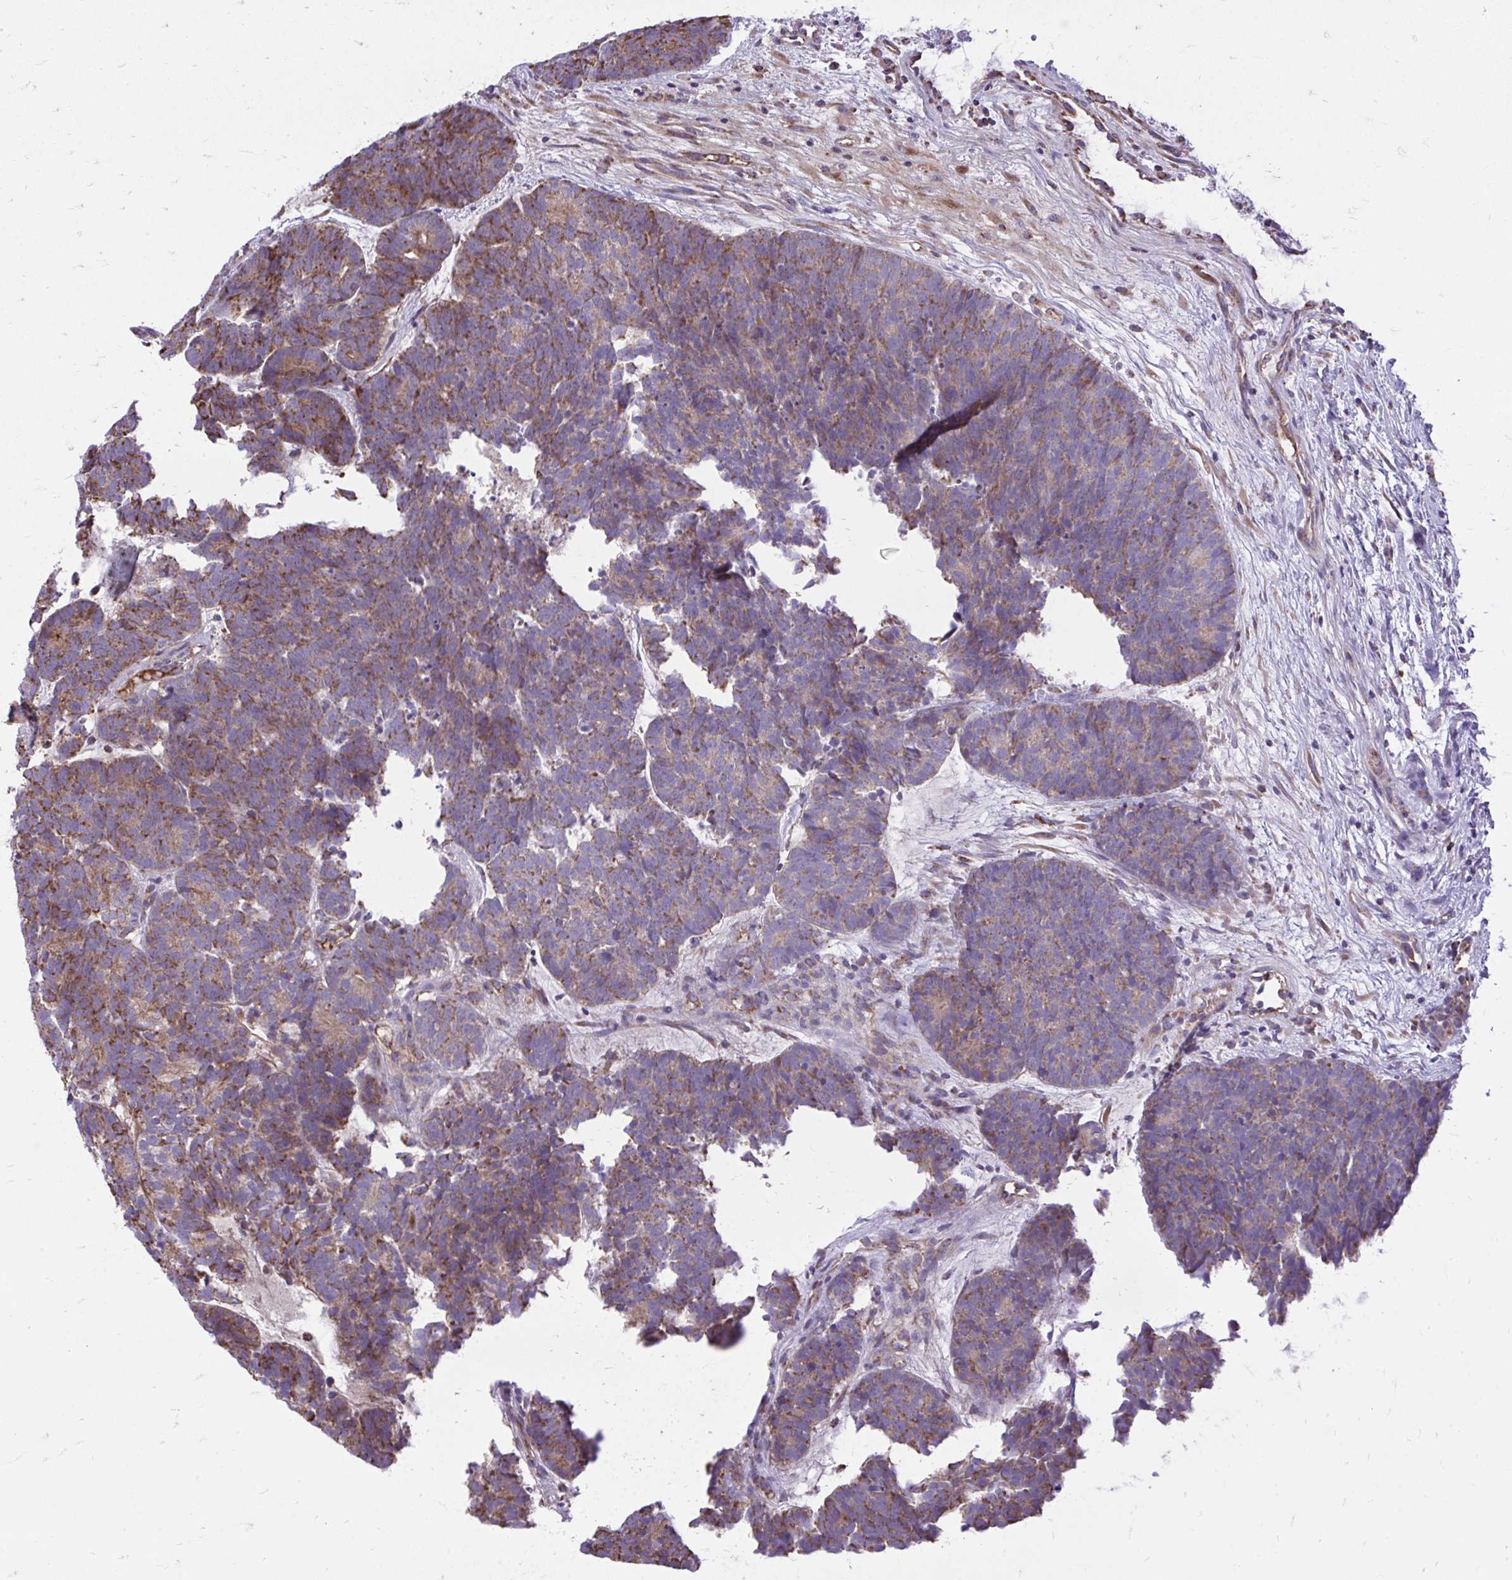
{"staining": {"intensity": "moderate", "quantity": "25%-75%", "location": "cytoplasmic/membranous"}, "tissue": "head and neck cancer", "cell_type": "Tumor cells", "image_type": "cancer", "snomed": [{"axis": "morphology", "description": "Adenocarcinoma, NOS"}, {"axis": "topography", "description": "Head-Neck"}], "caption": "Brown immunohistochemical staining in human head and neck cancer reveals moderate cytoplasmic/membranous positivity in about 25%-75% of tumor cells. (DAB IHC, brown staining for protein, blue staining for nuclei).", "gene": "ATP13A2", "patient": {"sex": "female", "age": 81}}